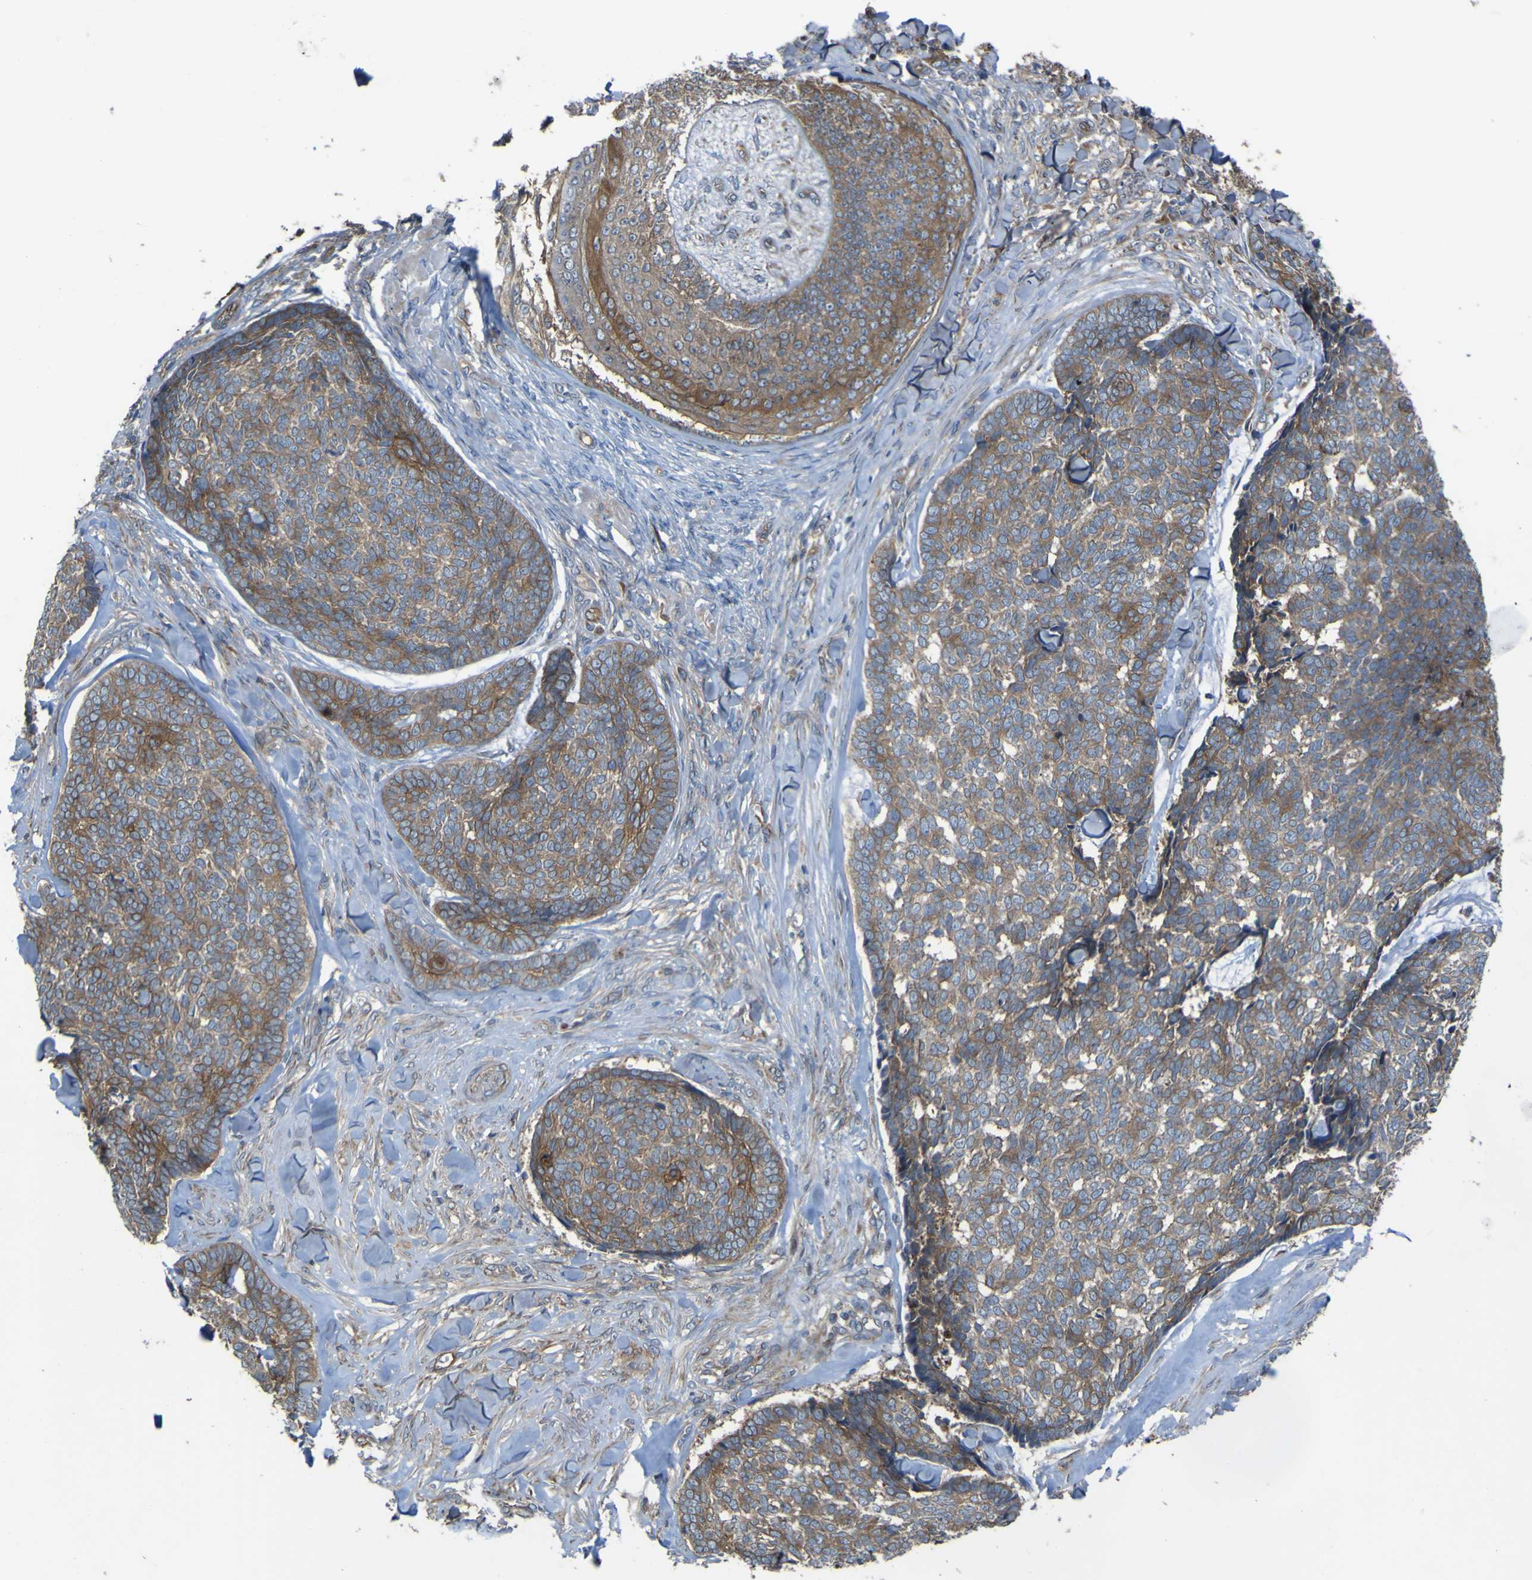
{"staining": {"intensity": "moderate", "quantity": ">75%", "location": "cytoplasmic/membranous"}, "tissue": "skin cancer", "cell_type": "Tumor cells", "image_type": "cancer", "snomed": [{"axis": "morphology", "description": "Basal cell carcinoma"}, {"axis": "topography", "description": "Skin"}], "caption": "High-power microscopy captured an immunohistochemistry (IHC) histopathology image of basal cell carcinoma (skin), revealing moderate cytoplasmic/membranous staining in approximately >75% of tumor cells. The protein of interest is stained brown, and the nuclei are stained in blue (DAB IHC with brightfield microscopy, high magnification).", "gene": "FBXO30", "patient": {"sex": "male", "age": 84}}